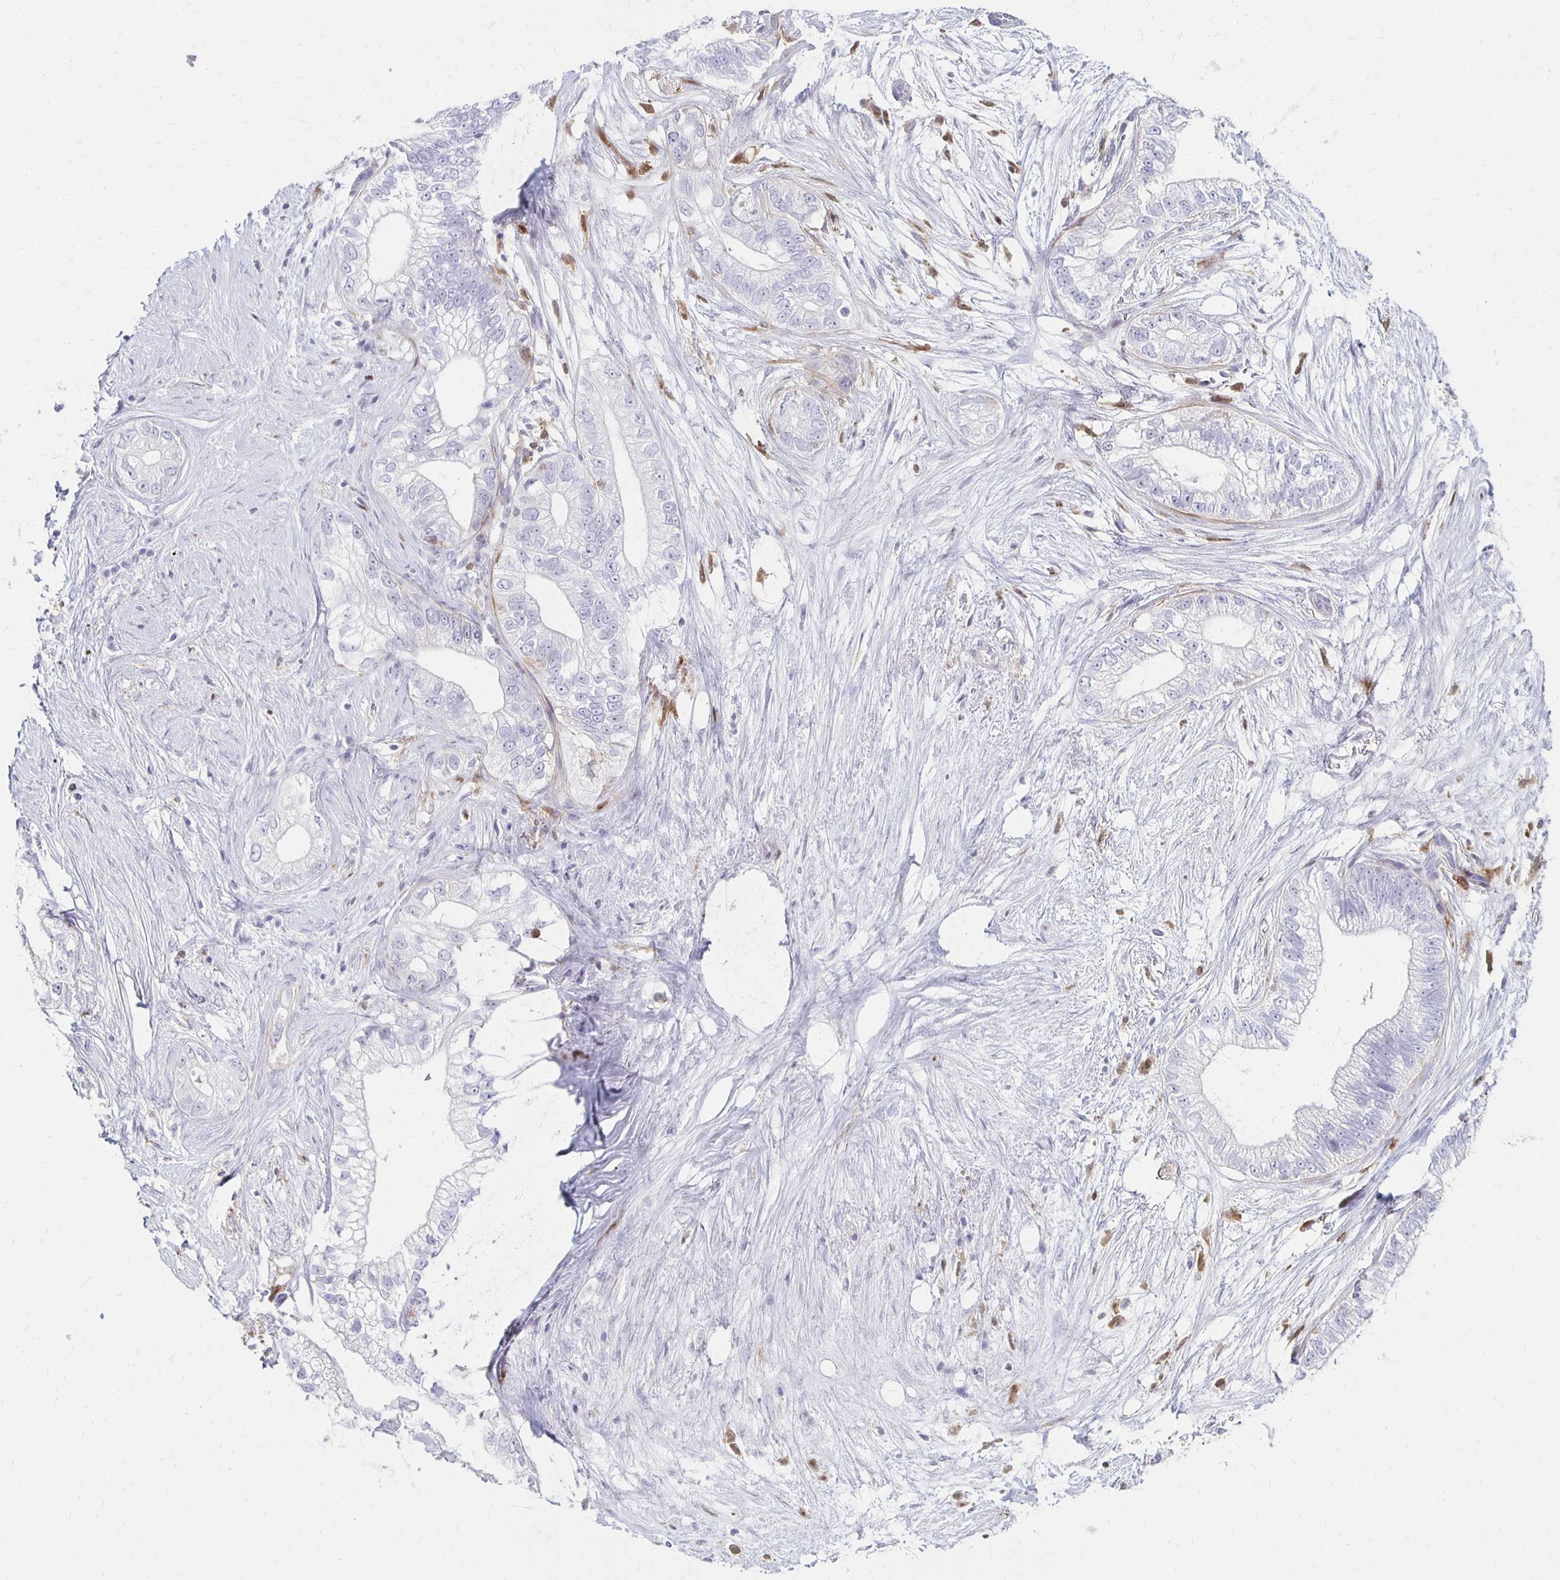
{"staining": {"intensity": "negative", "quantity": "none", "location": "none"}, "tissue": "pancreatic cancer", "cell_type": "Tumor cells", "image_type": "cancer", "snomed": [{"axis": "morphology", "description": "Adenocarcinoma, NOS"}, {"axis": "topography", "description": "Pancreas"}], "caption": "Pancreatic cancer stained for a protein using immunohistochemistry (IHC) reveals no staining tumor cells.", "gene": "CCL21", "patient": {"sex": "male", "age": 70}}